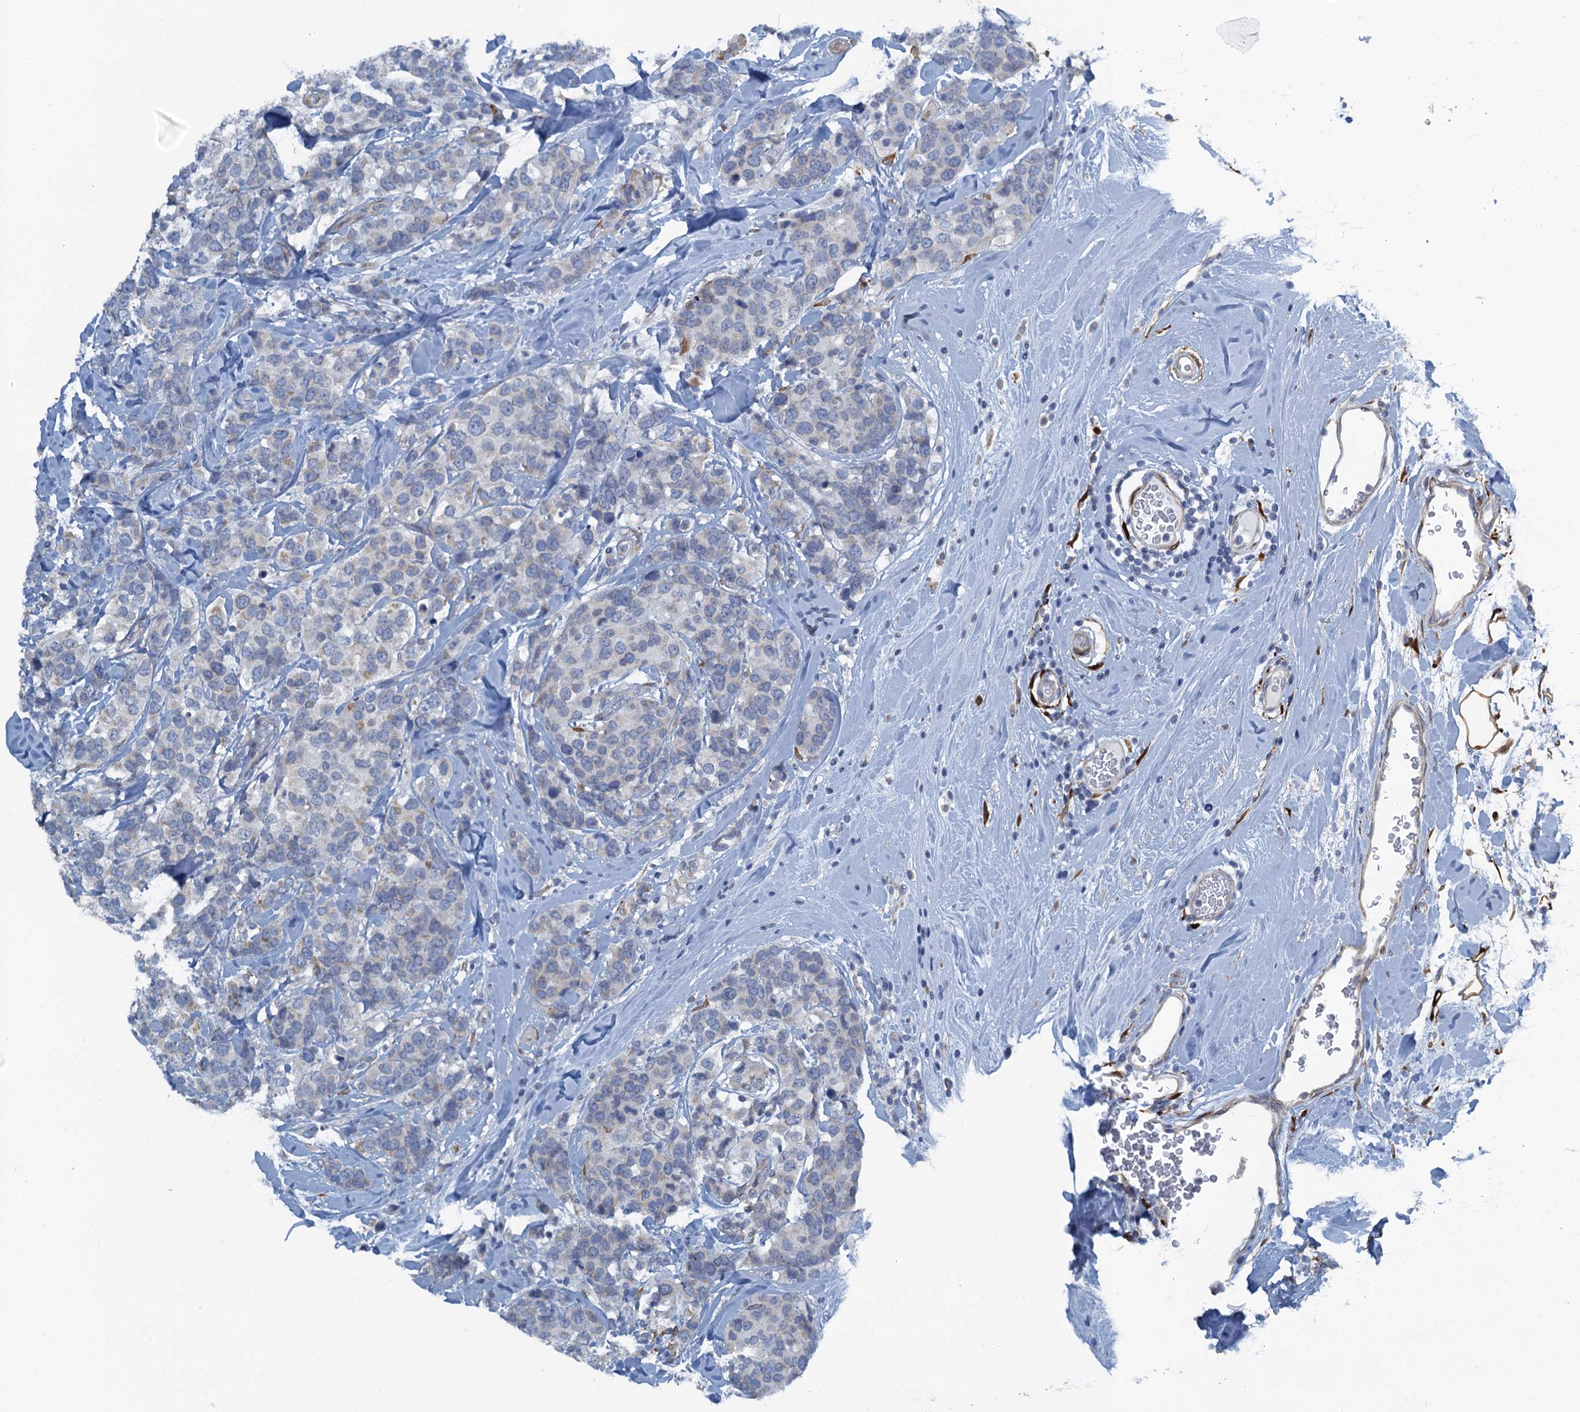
{"staining": {"intensity": "negative", "quantity": "none", "location": "none"}, "tissue": "breast cancer", "cell_type": "Tumor cells", "image_type": "cancer", "snomed": [{"axis": "morphology", "description": "Lobular carcinoma"}, {"axis": "topography", "description": "Breast"}], "caption": "Immunohistochemical staining of breast cancer demonstrates no significant staining in tumor cells.", "gene": "POGLUT3", "patient": {"sex": "female", "age": 59}}